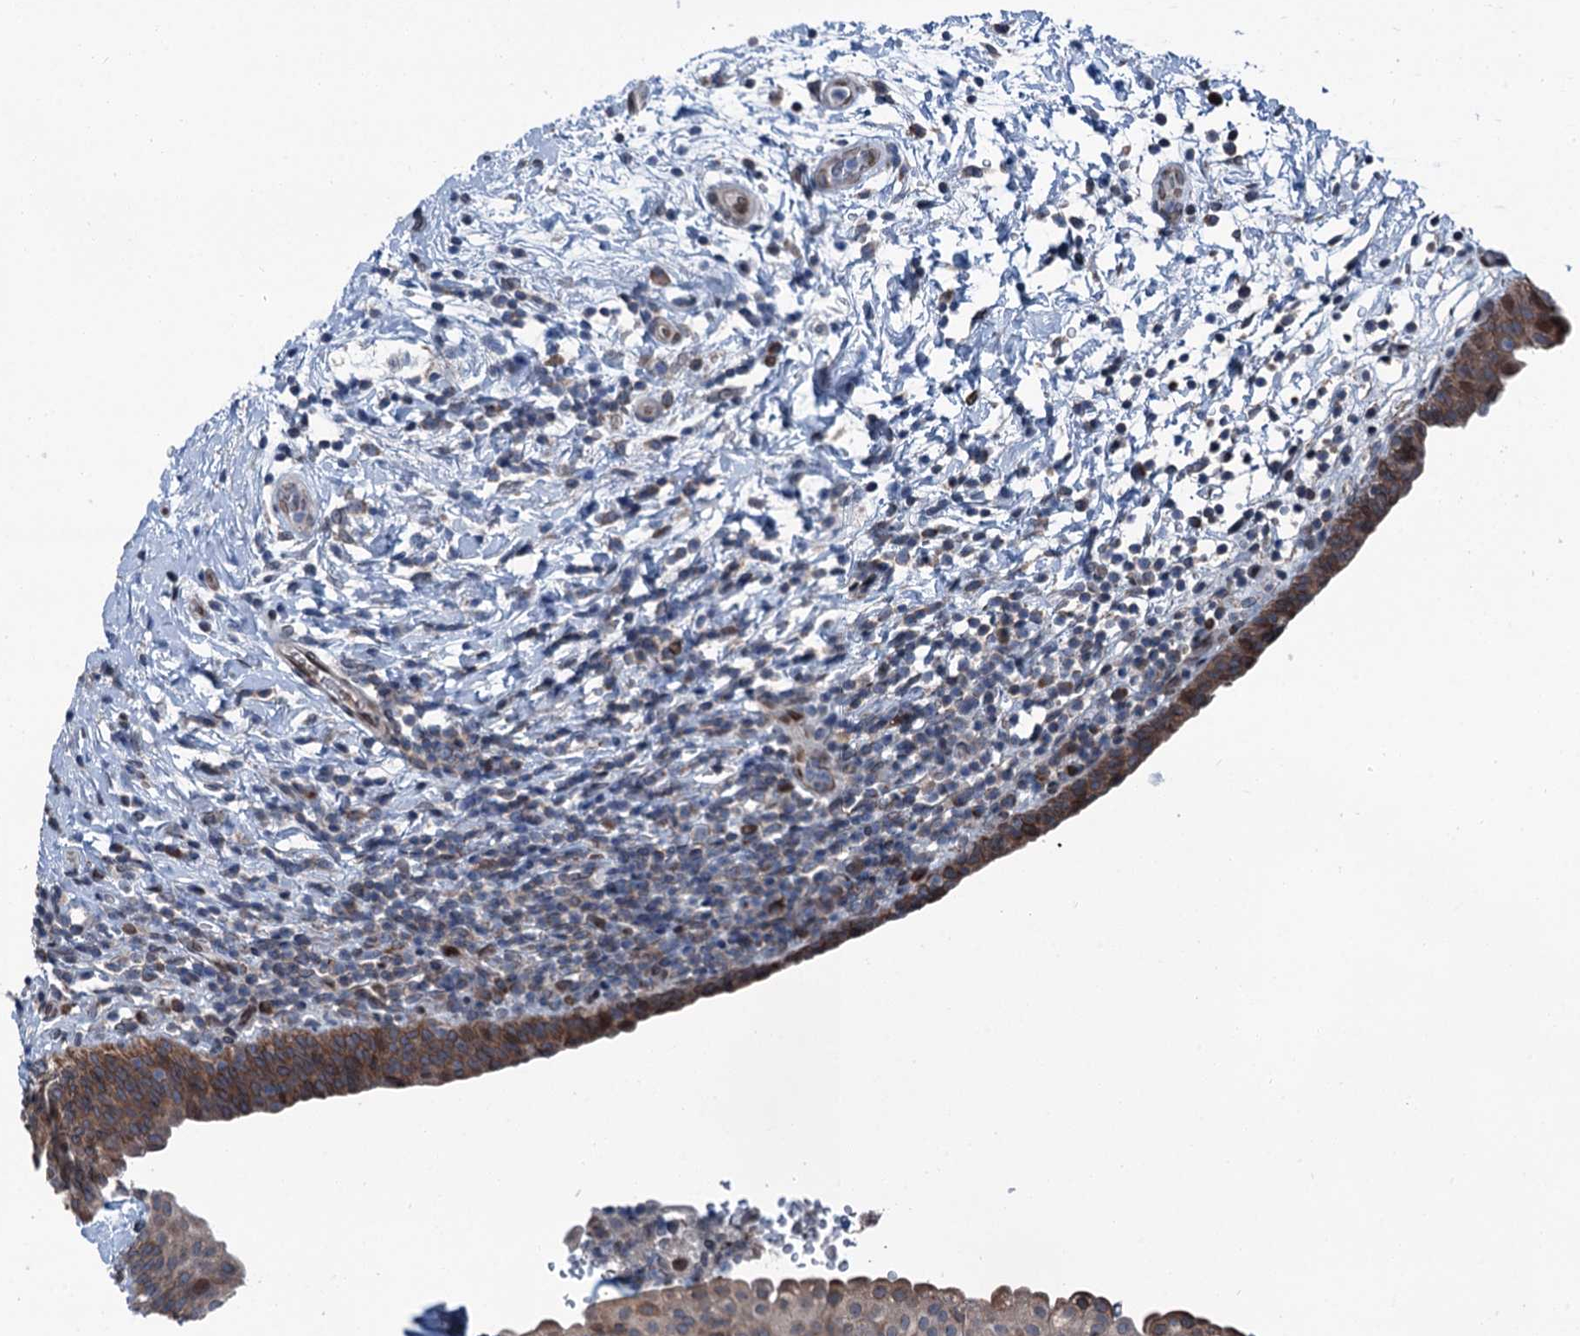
{"staining": {"intensity": "moderate", "quantity": ">75%", "location": "cytoplasmic/membranous,nuclear"}, "tissue": "urinary bladder", "cell_type": "Urothelial cells", "image_type": "normal", "snomed": [{"axis": "morphology", "description": "Normal tissue, NOS"}, {"axis": "topography", "description": "Urinary bladder"}], "caption": "IHC of benign human urinary bladder reveals medium levels of moderate cytoplasmic/membranous,nuclear expression in approximately >75% of urothelial cells. The staining was performed using DAB (3,3'-diaminobenzidine) to visualize the protein expression in brown, while the nuclei were stained in blue with hematoxylin (Magnification: 20x).", "gene": "MRPL14", "patient": {"sex": "male", "age": 83}}